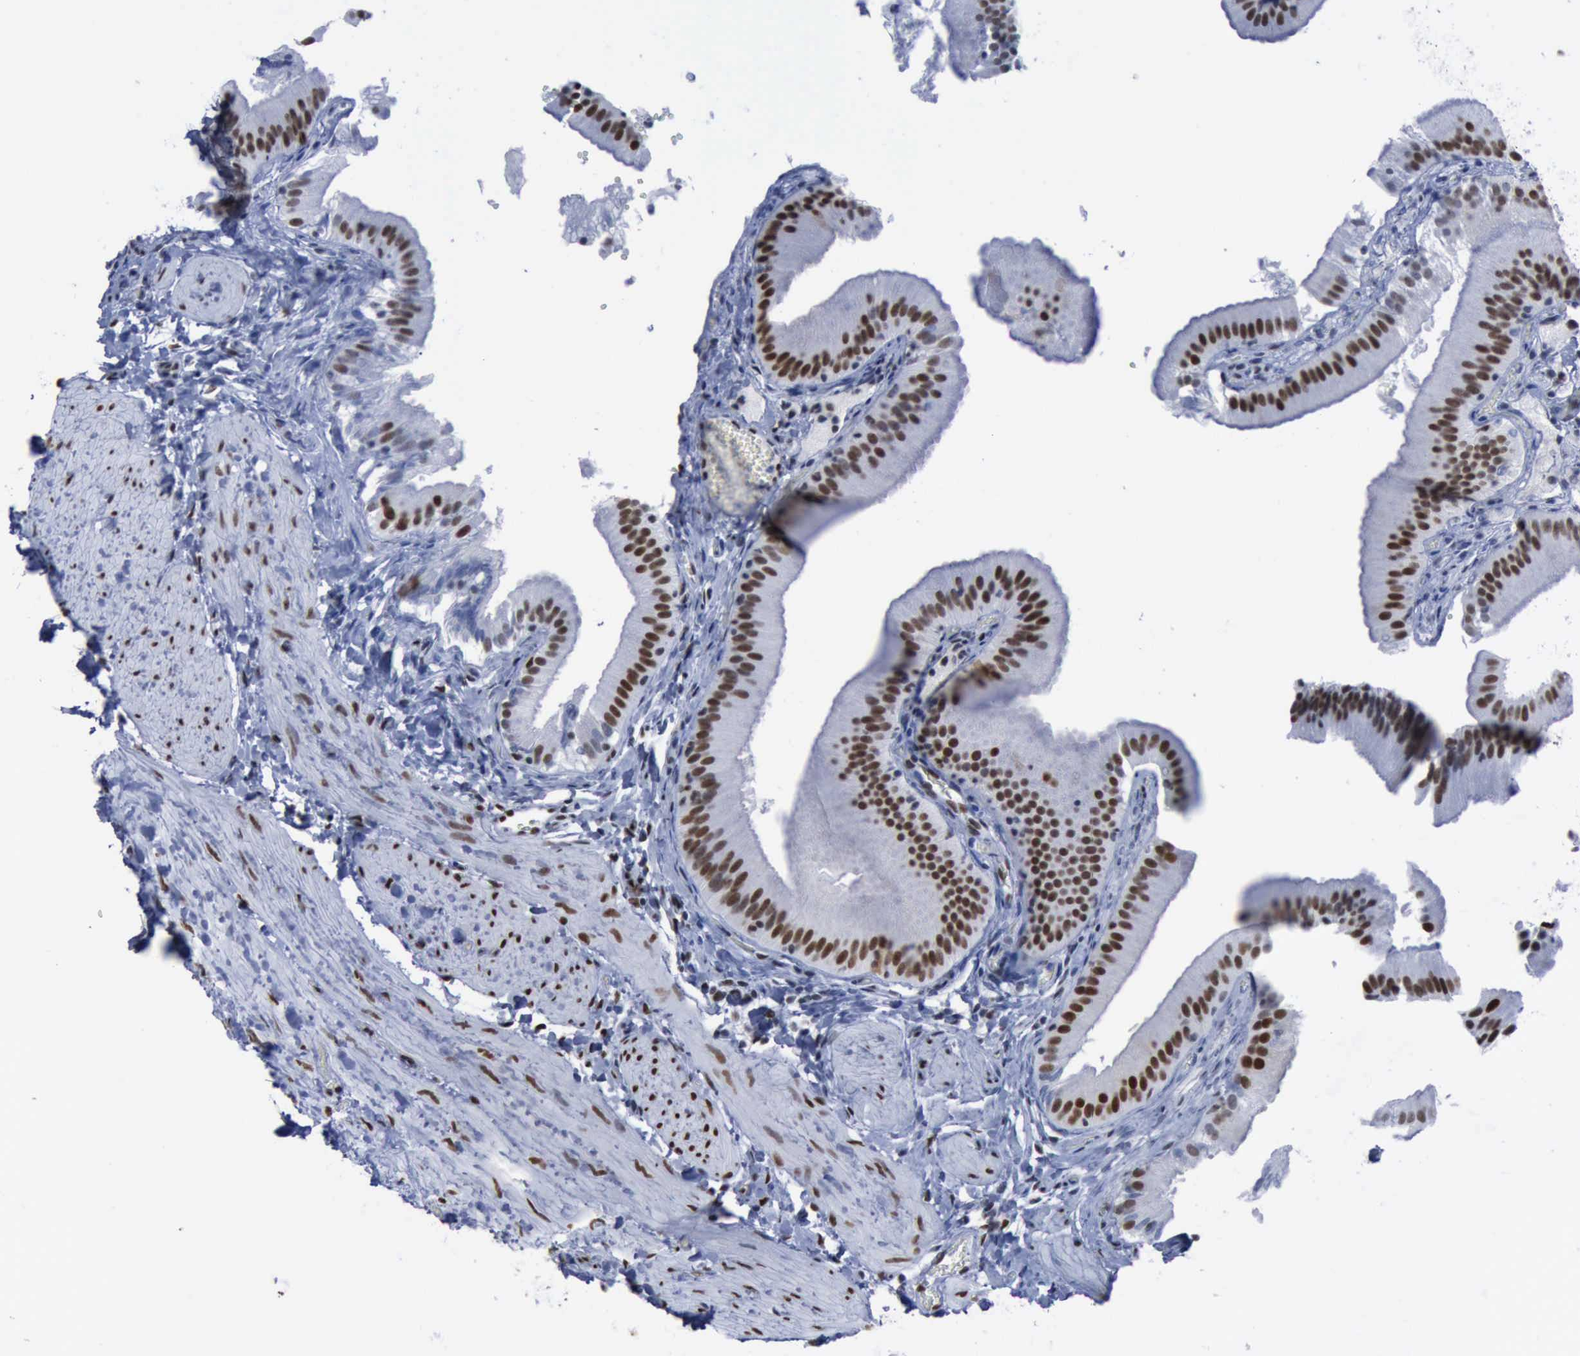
{"staining": {"intensity": "moderate", "quantity": ">75%", "location": "nuclear"}, "tissue": "gallbladder", "cell_type": "Glandular cells", "image_type": "normal", "snomed": [{"axis": "morphology", "description": "Normal tissue, NOS"}, {"axis": "topography", "description": "Gallbladder"}], "caption": "IHC staining of normal gallbladder, which reveals medium levels of moderate nuclear staining in about >75% of glandular cells indicating moderate nuclear protein expression. The staining was performed using DAB (brown) for protein detection and nuclei were counterstained in hematoxylin (blue).", "gene": "PCNA", "patient": {"sex": "female", "age": 24}}